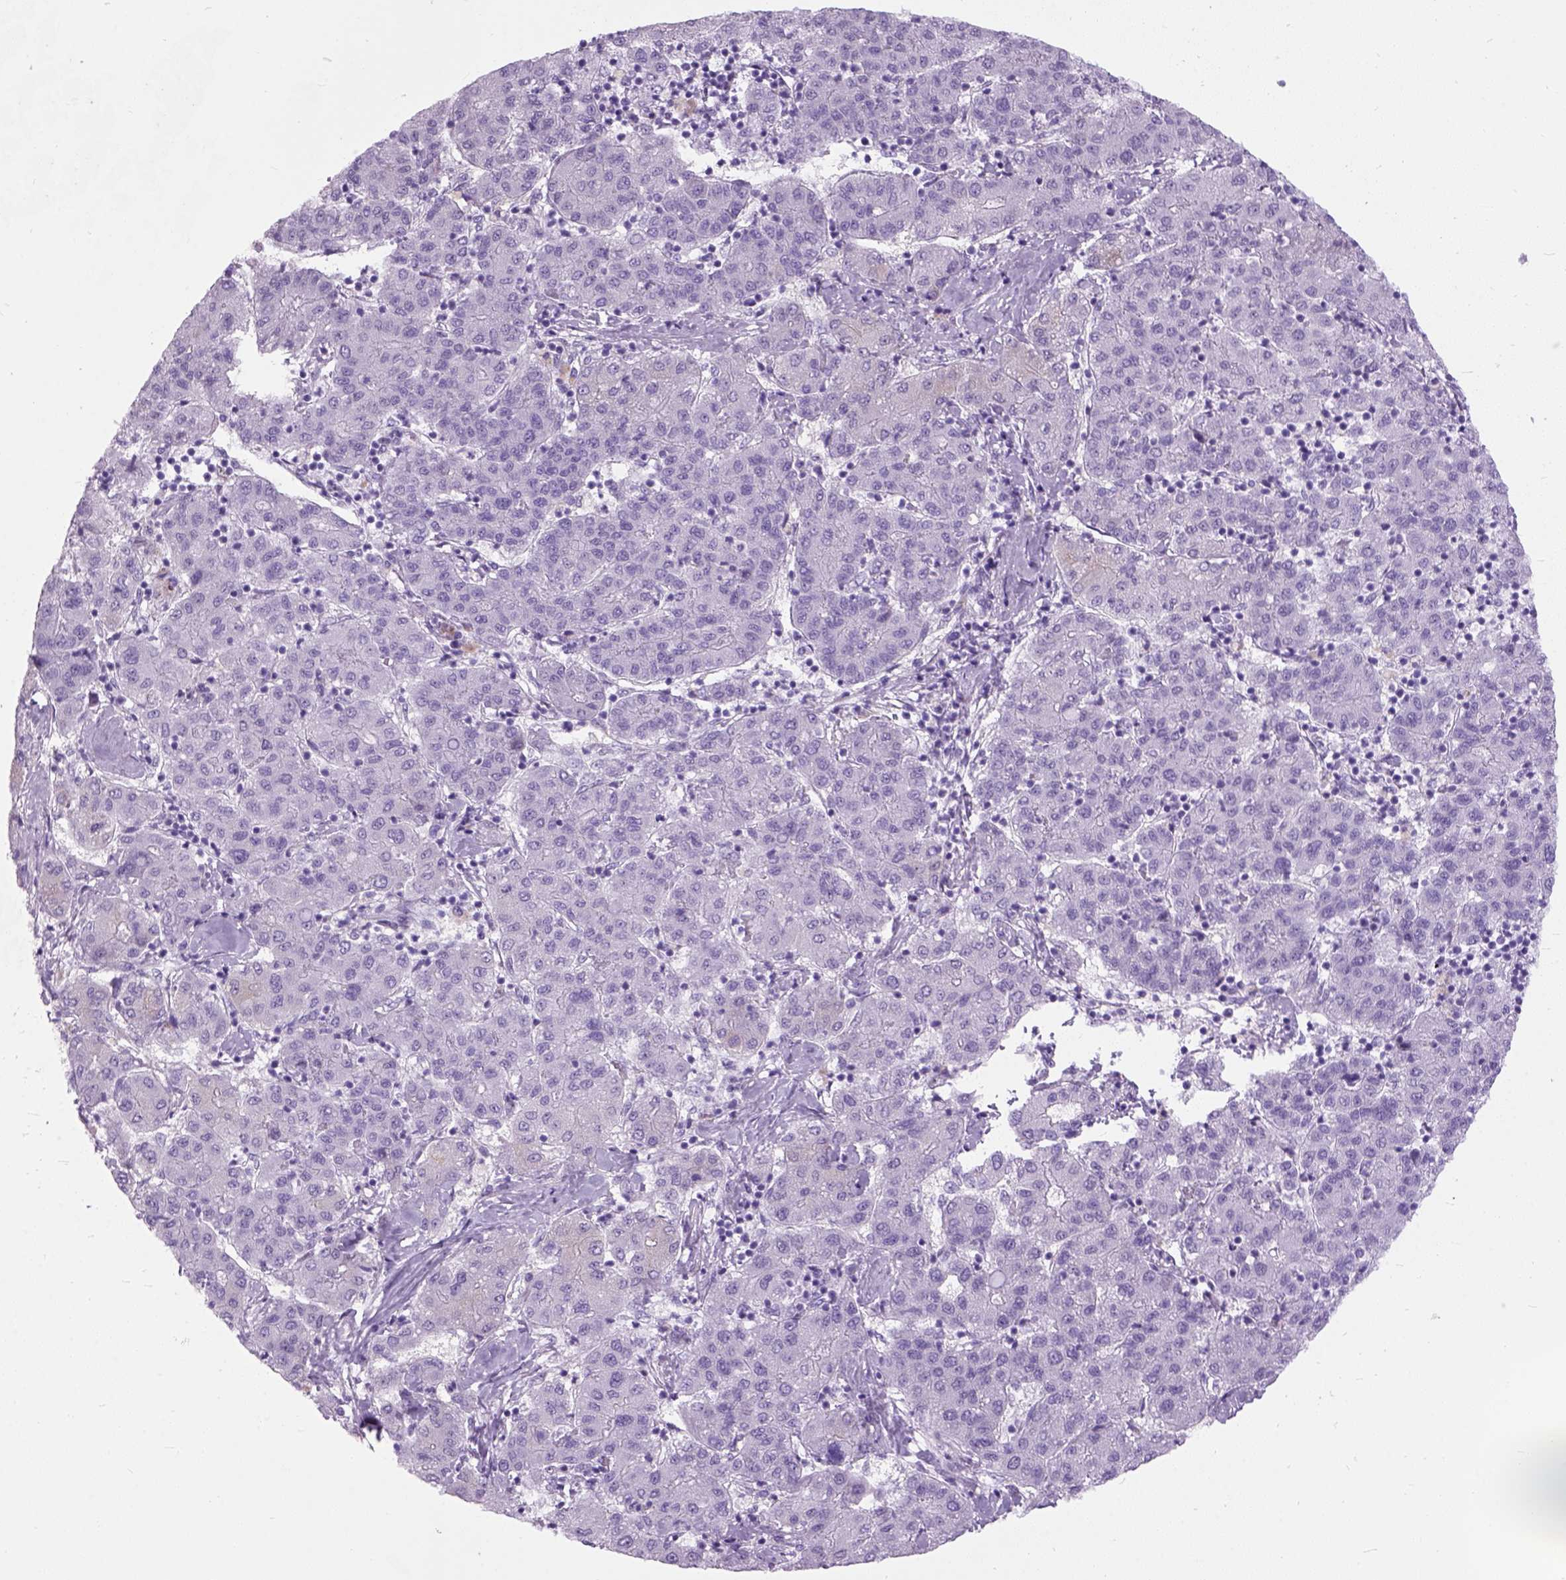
{"staining": {"intensity": "negative", "quantity": "none", "location": "none"}, "tissue": "liver cancer", "cell_type": "Tumor cells", "image_type": "cancer", "snomed": [{"axis": "morphology", "description": "Carcinoma, Hepatocellular, NOS"}, {"axis": "topography", "description": "Liver"}], "caption": "A high-resolution histopathology image shows immunohistochemistry (IHC) staining of liver cancer, which exhibits no significant staining in tumor cells. The staining is performed using DAB (3,3'-diaminobenzidine) brown chromogen with nuclei counter-stained in using hematoxylin.", "gene": "AXDND1", "patient": {"sex": "male", "age": 65}}